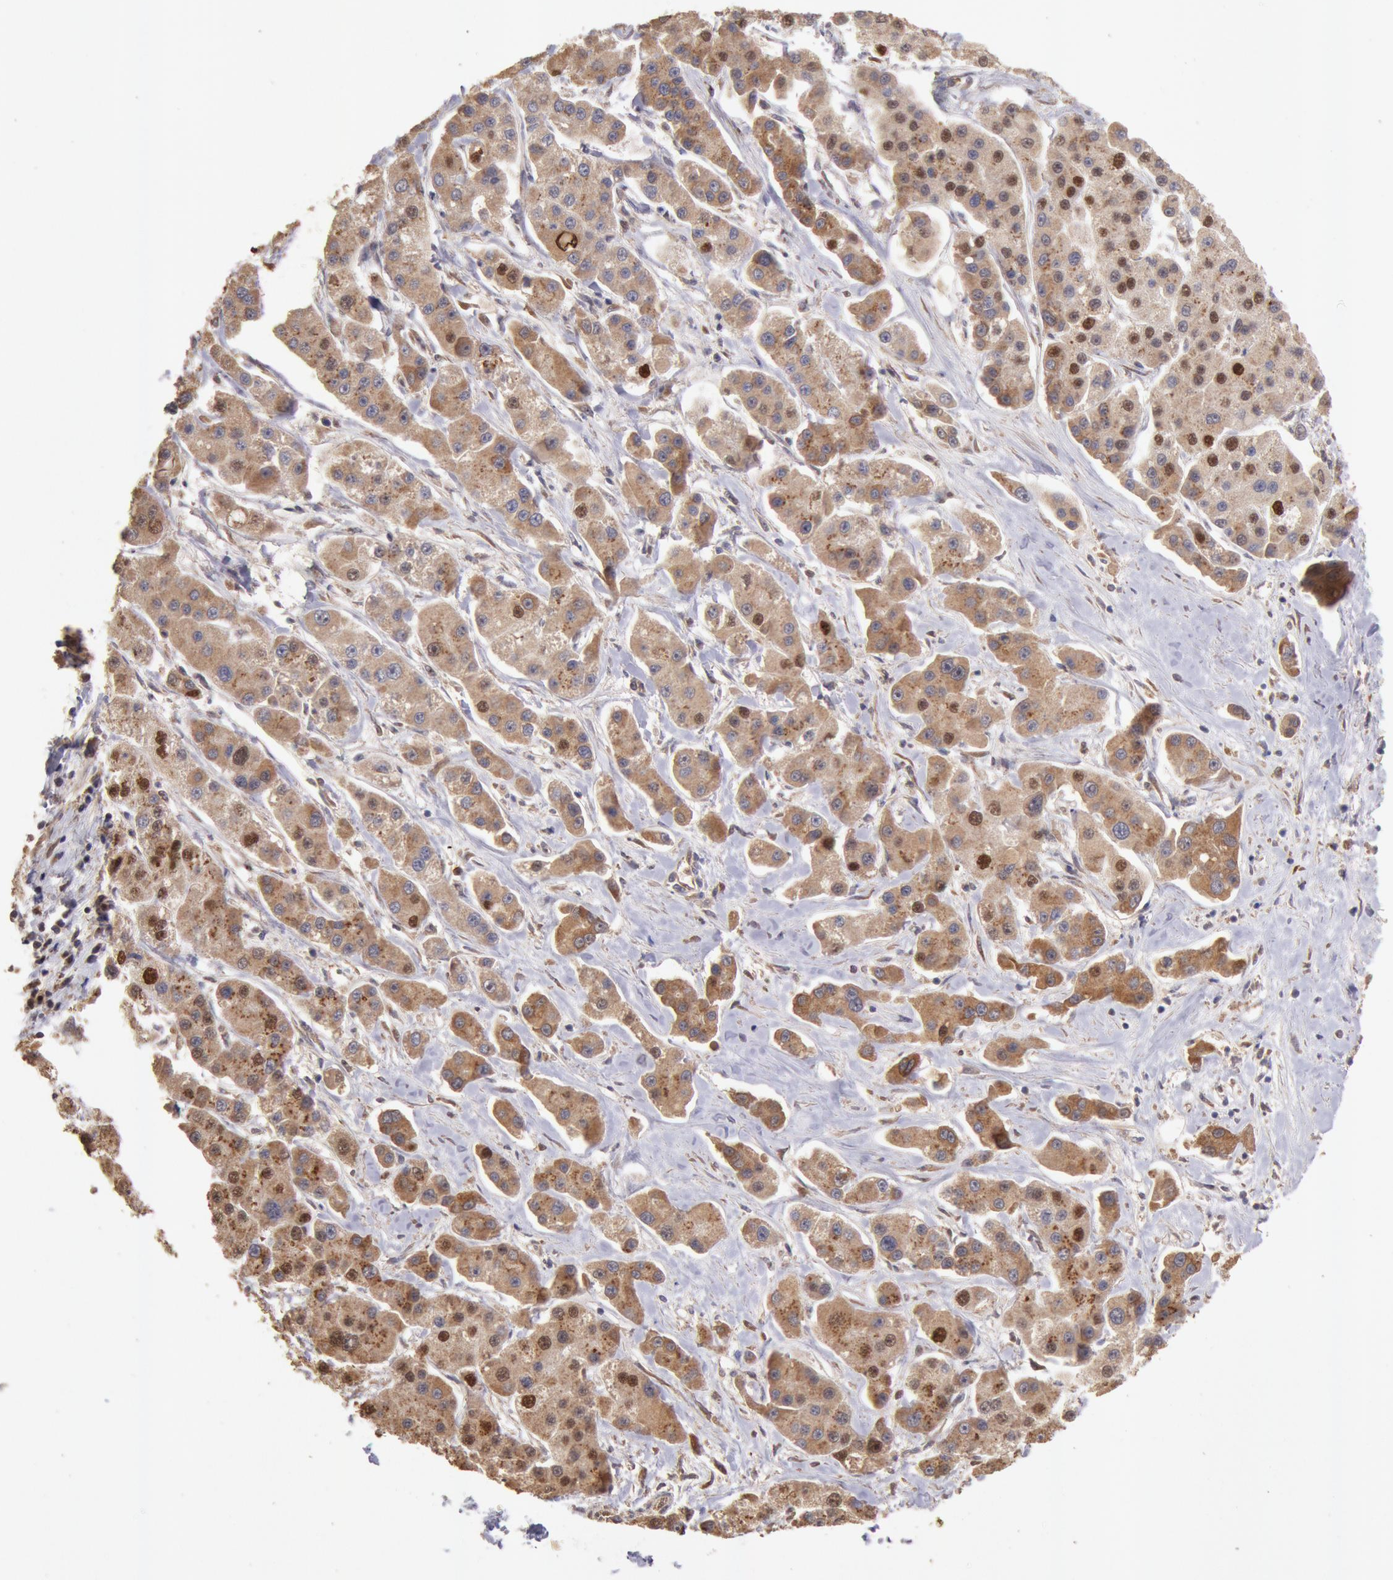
{"staining": {"intensity": "moderate", "quantity": ">75%", "location": "cytoplasmic/membranous"}, "tissue": "liver cancer", "cell_type": "Tumor cells", "image_type": "cancer", "snomed": [{"axis": "morphology", "description": "Carcinoma, Hepatocellular, NOS"}, {"axis": "topography", "description": "Liver"}], "caption": "A medium amount of moderate cytoplasmic/membranous staining is appreciated in approximately >75% of tumor cells in liver cancer tissue.", "gene": "COMT", "patient": {"sex": "female", "age": 85}}